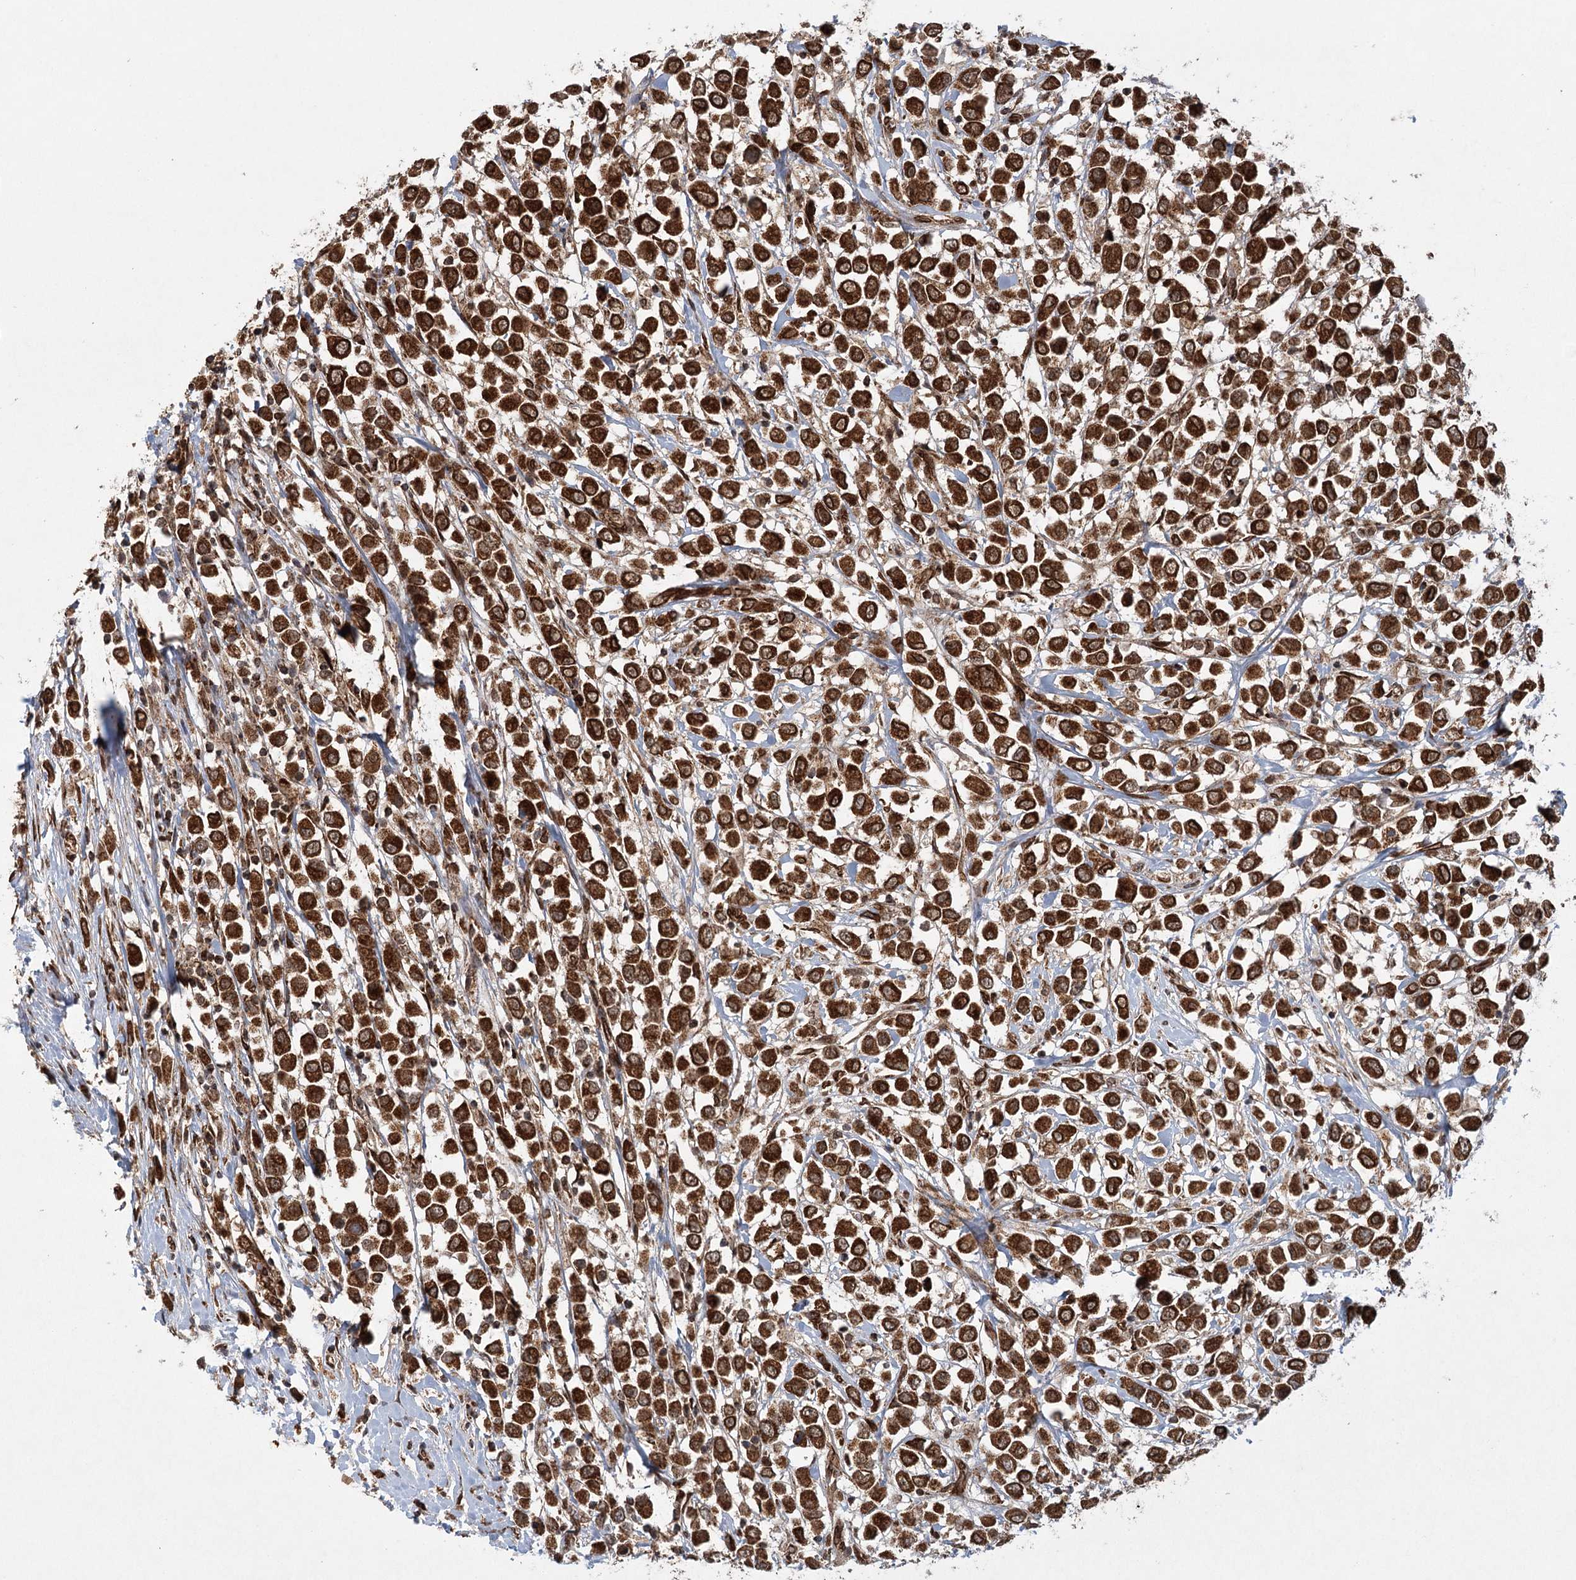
{"staining": {"intensity": "strong", "quantity": ">75%", "location": "cytoplasmic/membranous"}, "tissue": "breast cancer", "cell_type": "Tumor cells", "image_type": "cancer", "snomed": [{"axis": "morphology", "description": "Duct carcinoma"}, {"axis": "topography", "description": "Breast"}], "caption": "High-power microscopy captured an immunohistochemistry micrograph of breast infiltrating ductal carcinoma, revealing strong cytoplasmic/membranous expression in approximately >75% of tumor cells. (IHC, brightfield microscopy, high magnification).", "gene": "BCKDHA", "patient": {"sex": "female", "age": 61}}